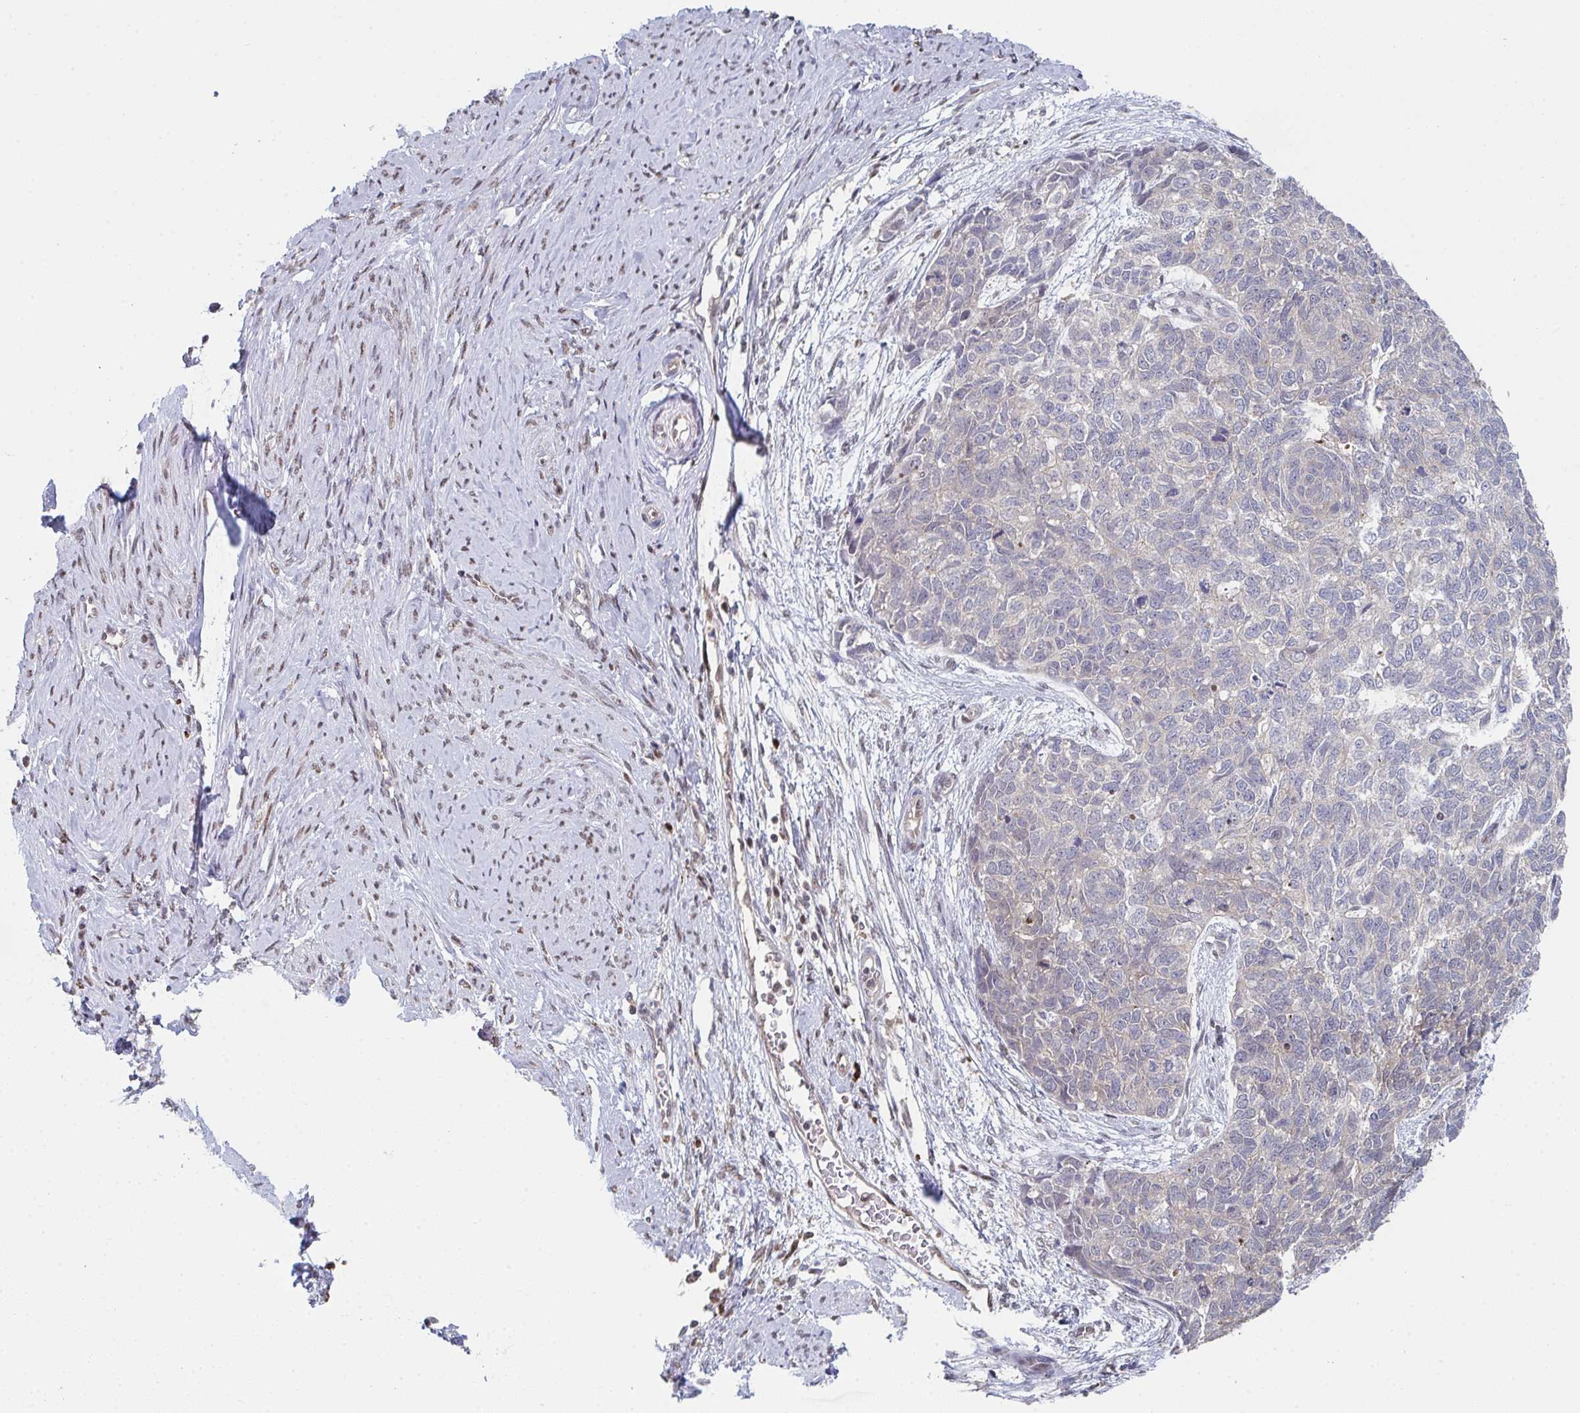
{"staining": {"intensity": "negative", "quantity": "none", "location": "none"}, "tissue": "cervical cancer", "cell_type": "Tumor cells", "image_type": "cancer", "snomed": [{"axis": "morphology", "description": "Squamous cell carcinoma, NOS"}, {"axis": "topography", "description": "Cervix"}], "caption": "A photomicrograph of human cervical squamous cell carcinoma is negative for staining in tumor cells. (Brightfield microscopy of DAB (3,3'-diaminobenzidine) IHC at high magnification).", "gene": "ACD", "patient": {"sex": "female", "age": 63}}